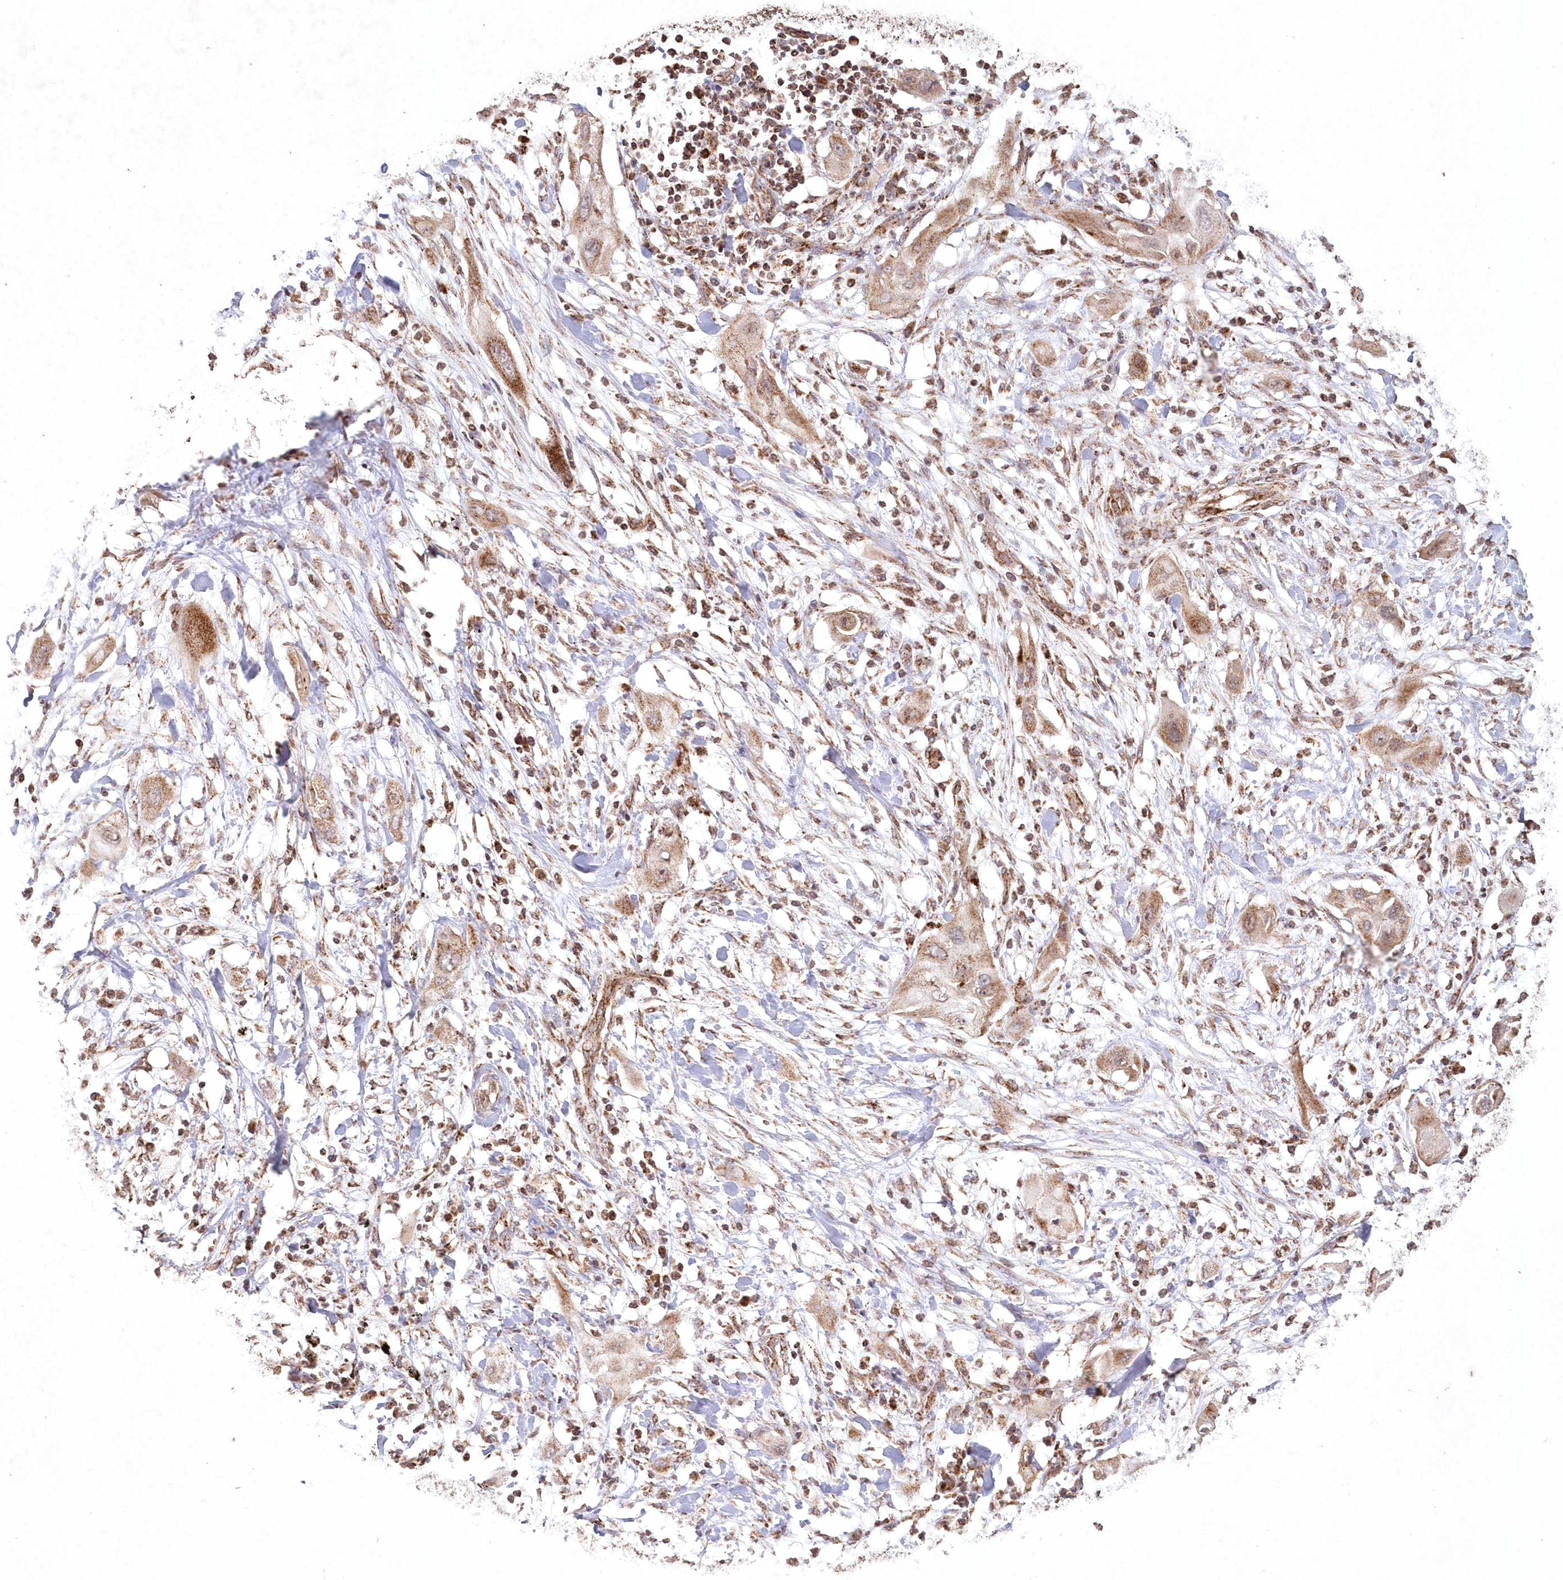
{"staining": {"intensity": "moderate", "quantity": ">75%", "location": "cytoplasmic/membranous"}, "tissue": "lung cancer", "cell_type": "Tumor cells", "image_type": "cancer", "snomed": [{"axis": "morphology", "description": "Squamous cell carcinoma, NOS"}, {"axis": "topography", "description": "Lung"}], "caption": "A brown stain highlights moderate cytoplasmic/membranous expression of a protein in lung cancer (squamous cell carcinoma) tumor cells. The protein is shown in brown color, while the nuclei are stained blue.", "gene": "LRPPRC", "patient": {"sex": "female", "age": 47}}